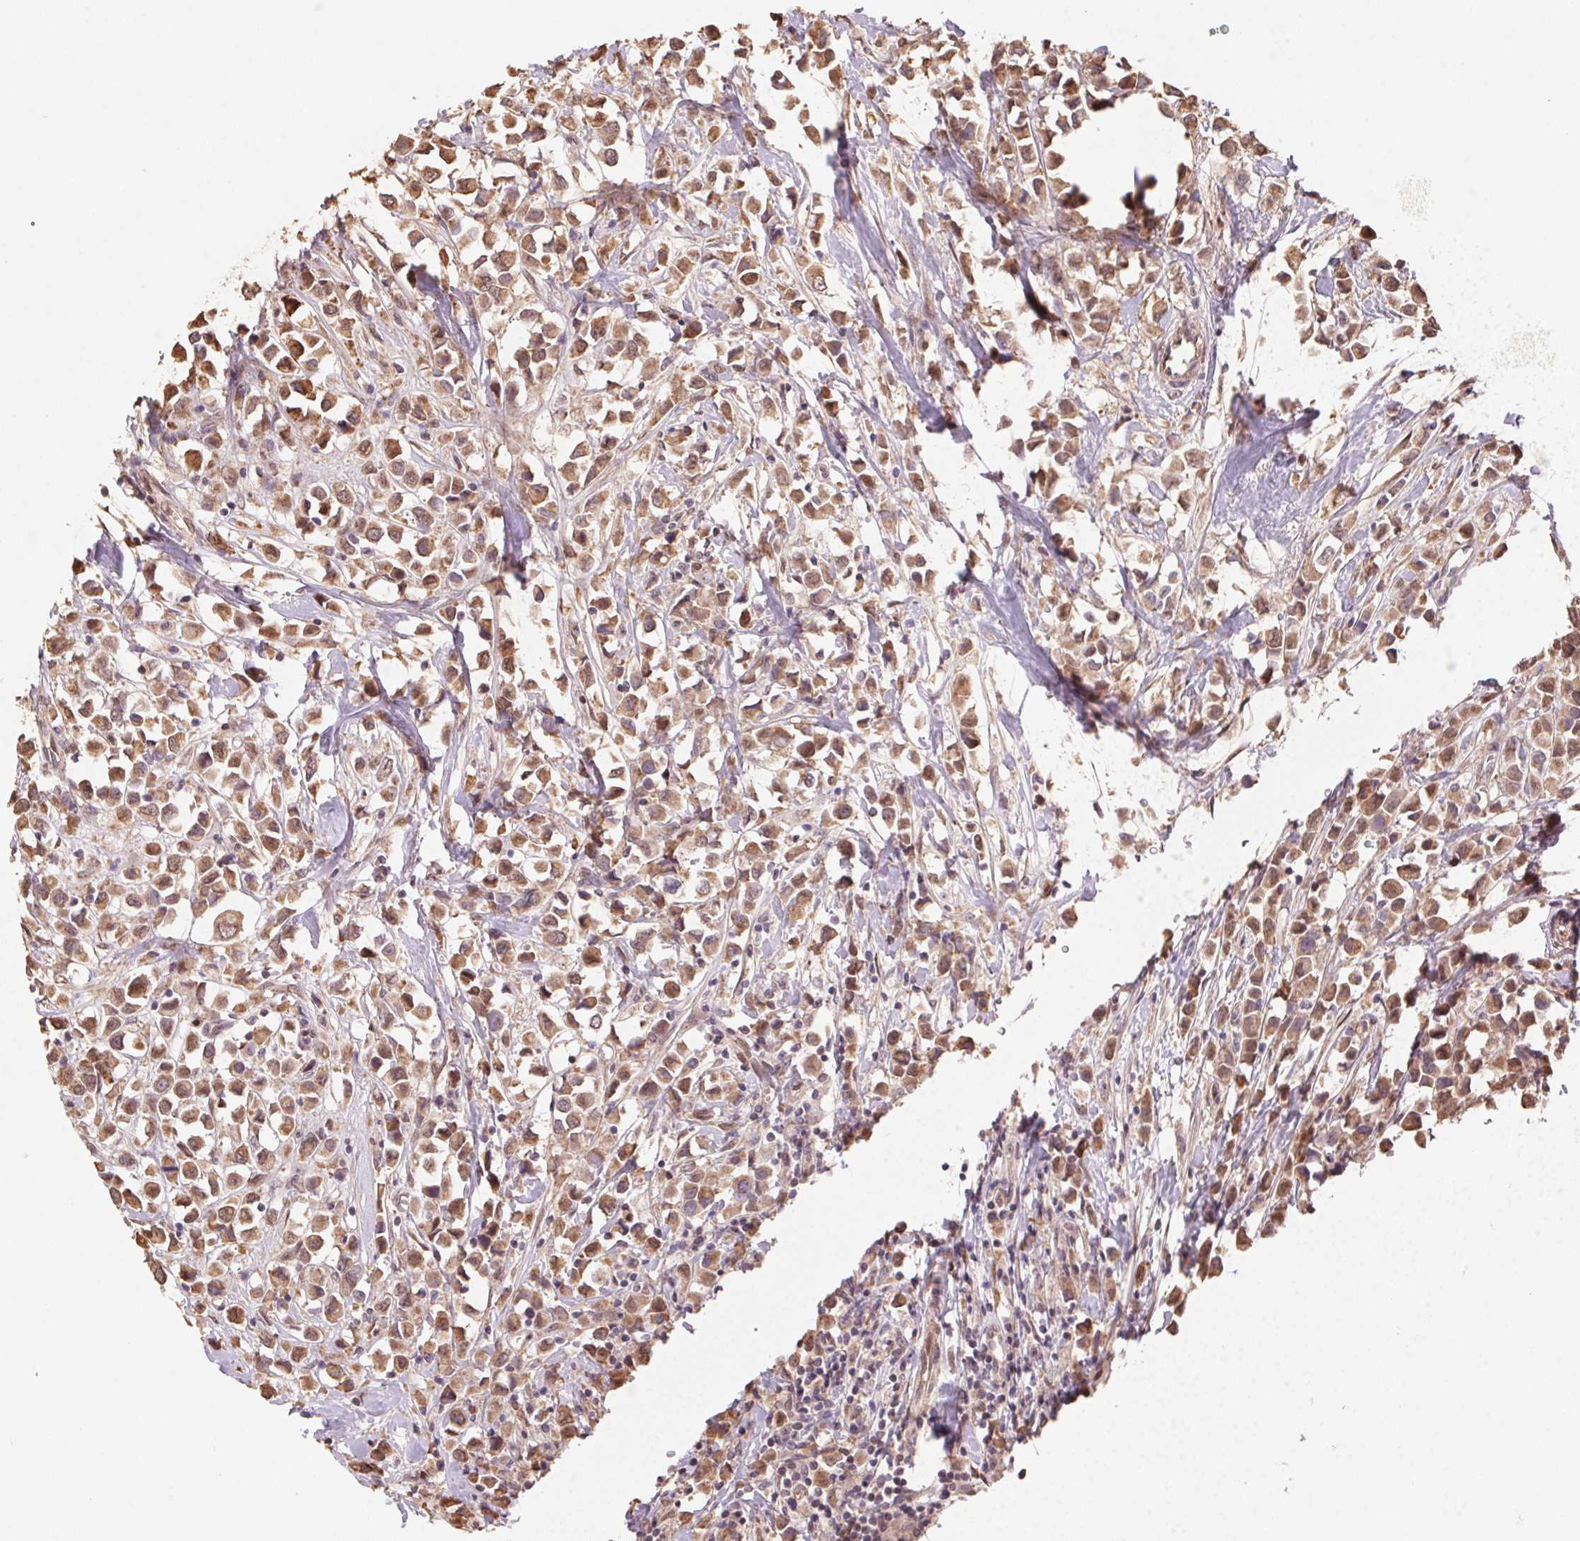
{"staining": {"intensity": "moderate", "quantity": ">75%", "location": "cytoplasmic/membranous,nuclear"}, "tissue": "breast cancer", "cell_type": "Tumor cells", "image_type": "cancer", "snomed": [{"axis": "morphology", "description": "Duct carcinoma"}, {"axis": "topography", "description": "Breast"}], "caption": "A brown stain highlights moderate cytoplasmic/membranous and nuclear positivity of a protein in breast infiltrating ductal carcinoma tumor cells.", "gene": "CUTA", "patient": {"sex": "female", "age": 61}}